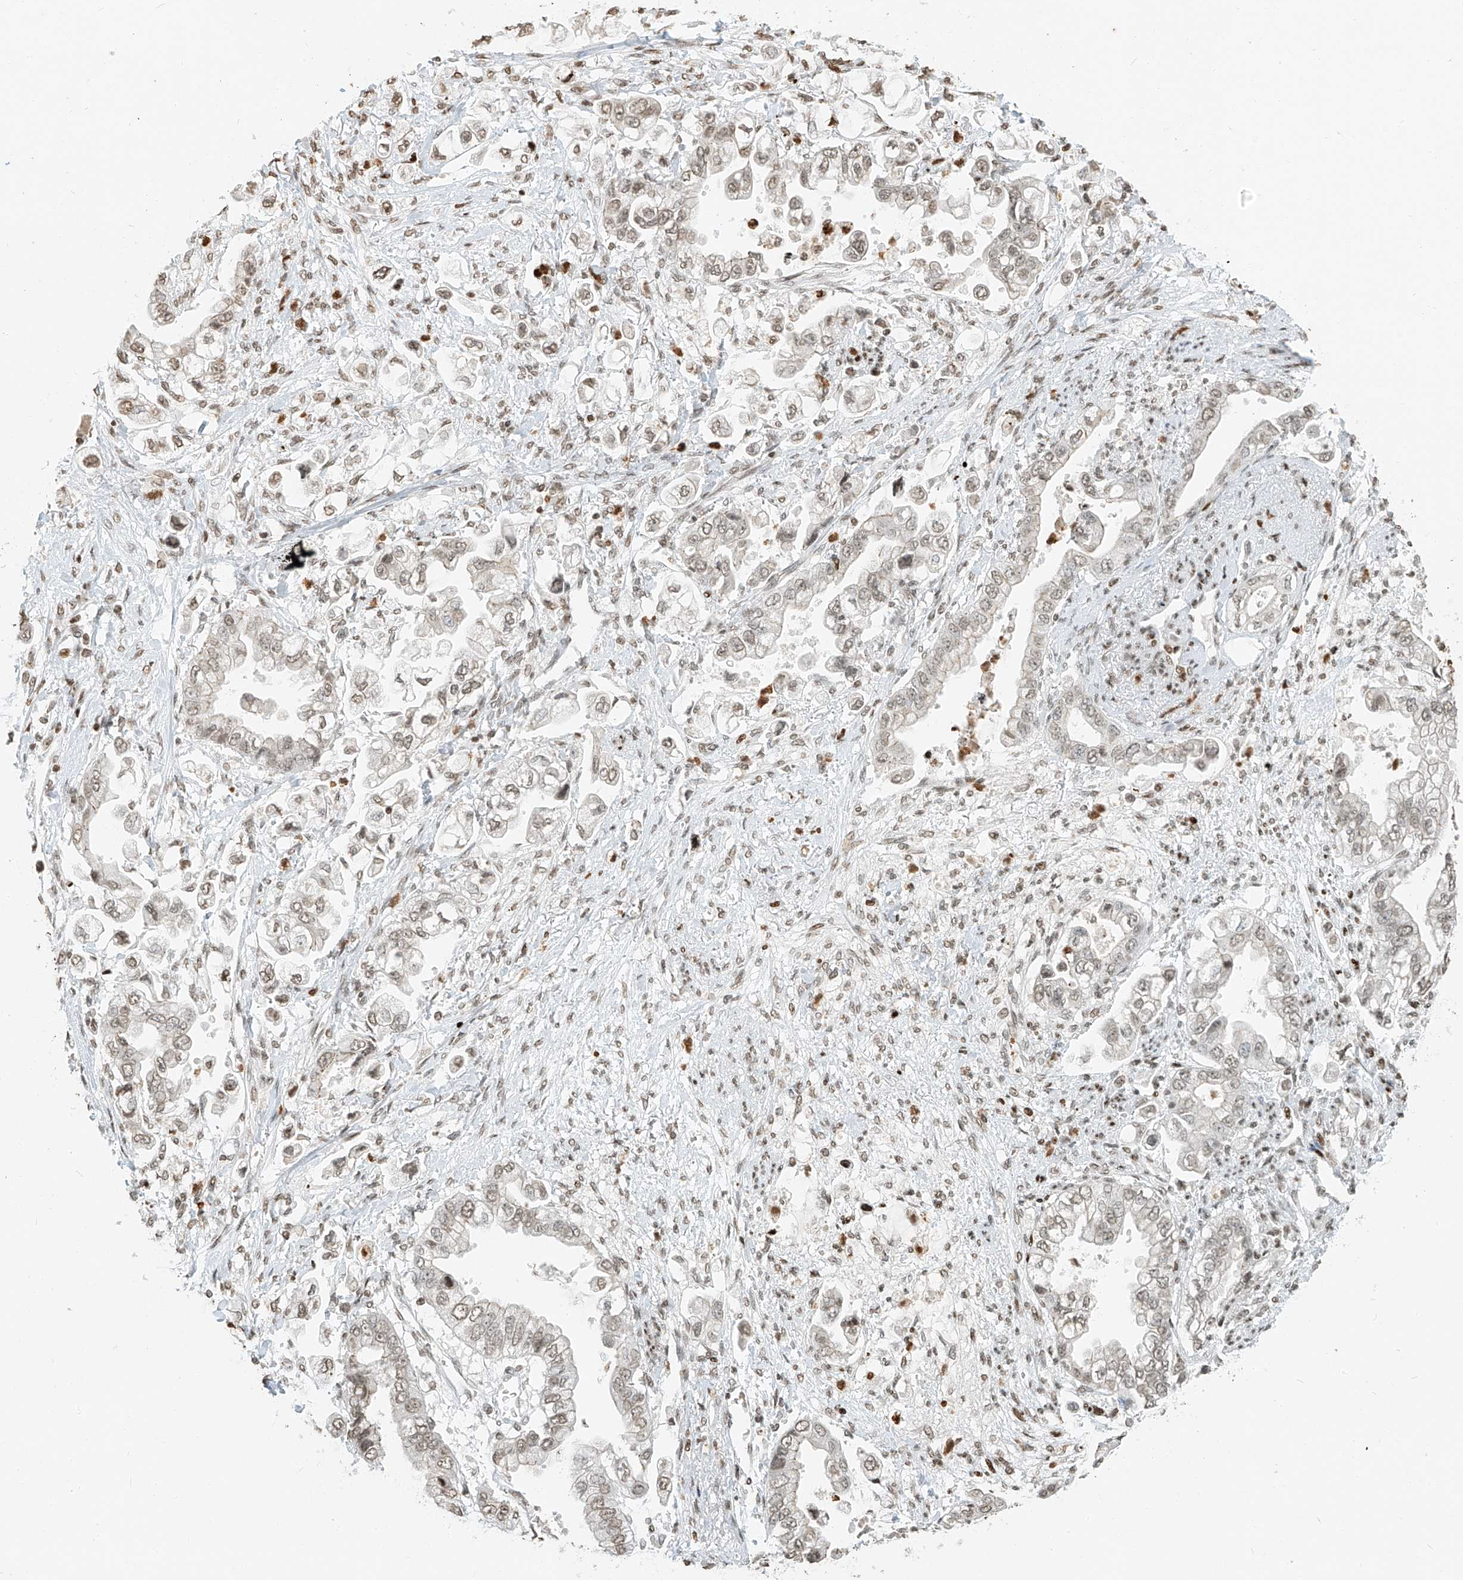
{"staining": {"intensity": "weak", "quantity": ">75%", "location": "nuclear"}, "tissue": "stomach cancer", "cell_type": "Tumor cells", "image_type": "cancer", "snomed": [{"axis": "morphology", "description": "Adenocarcinoma, NOS"}, {"axis": "topography", "description": "Stomach"}], "caption": "Protein expression analysis of human stomach cancer reveals weak nuclear positivity in about >75% of tumor cells.", "gene": "C17orf58", "patient": {"sex": "male", "age": 62}}